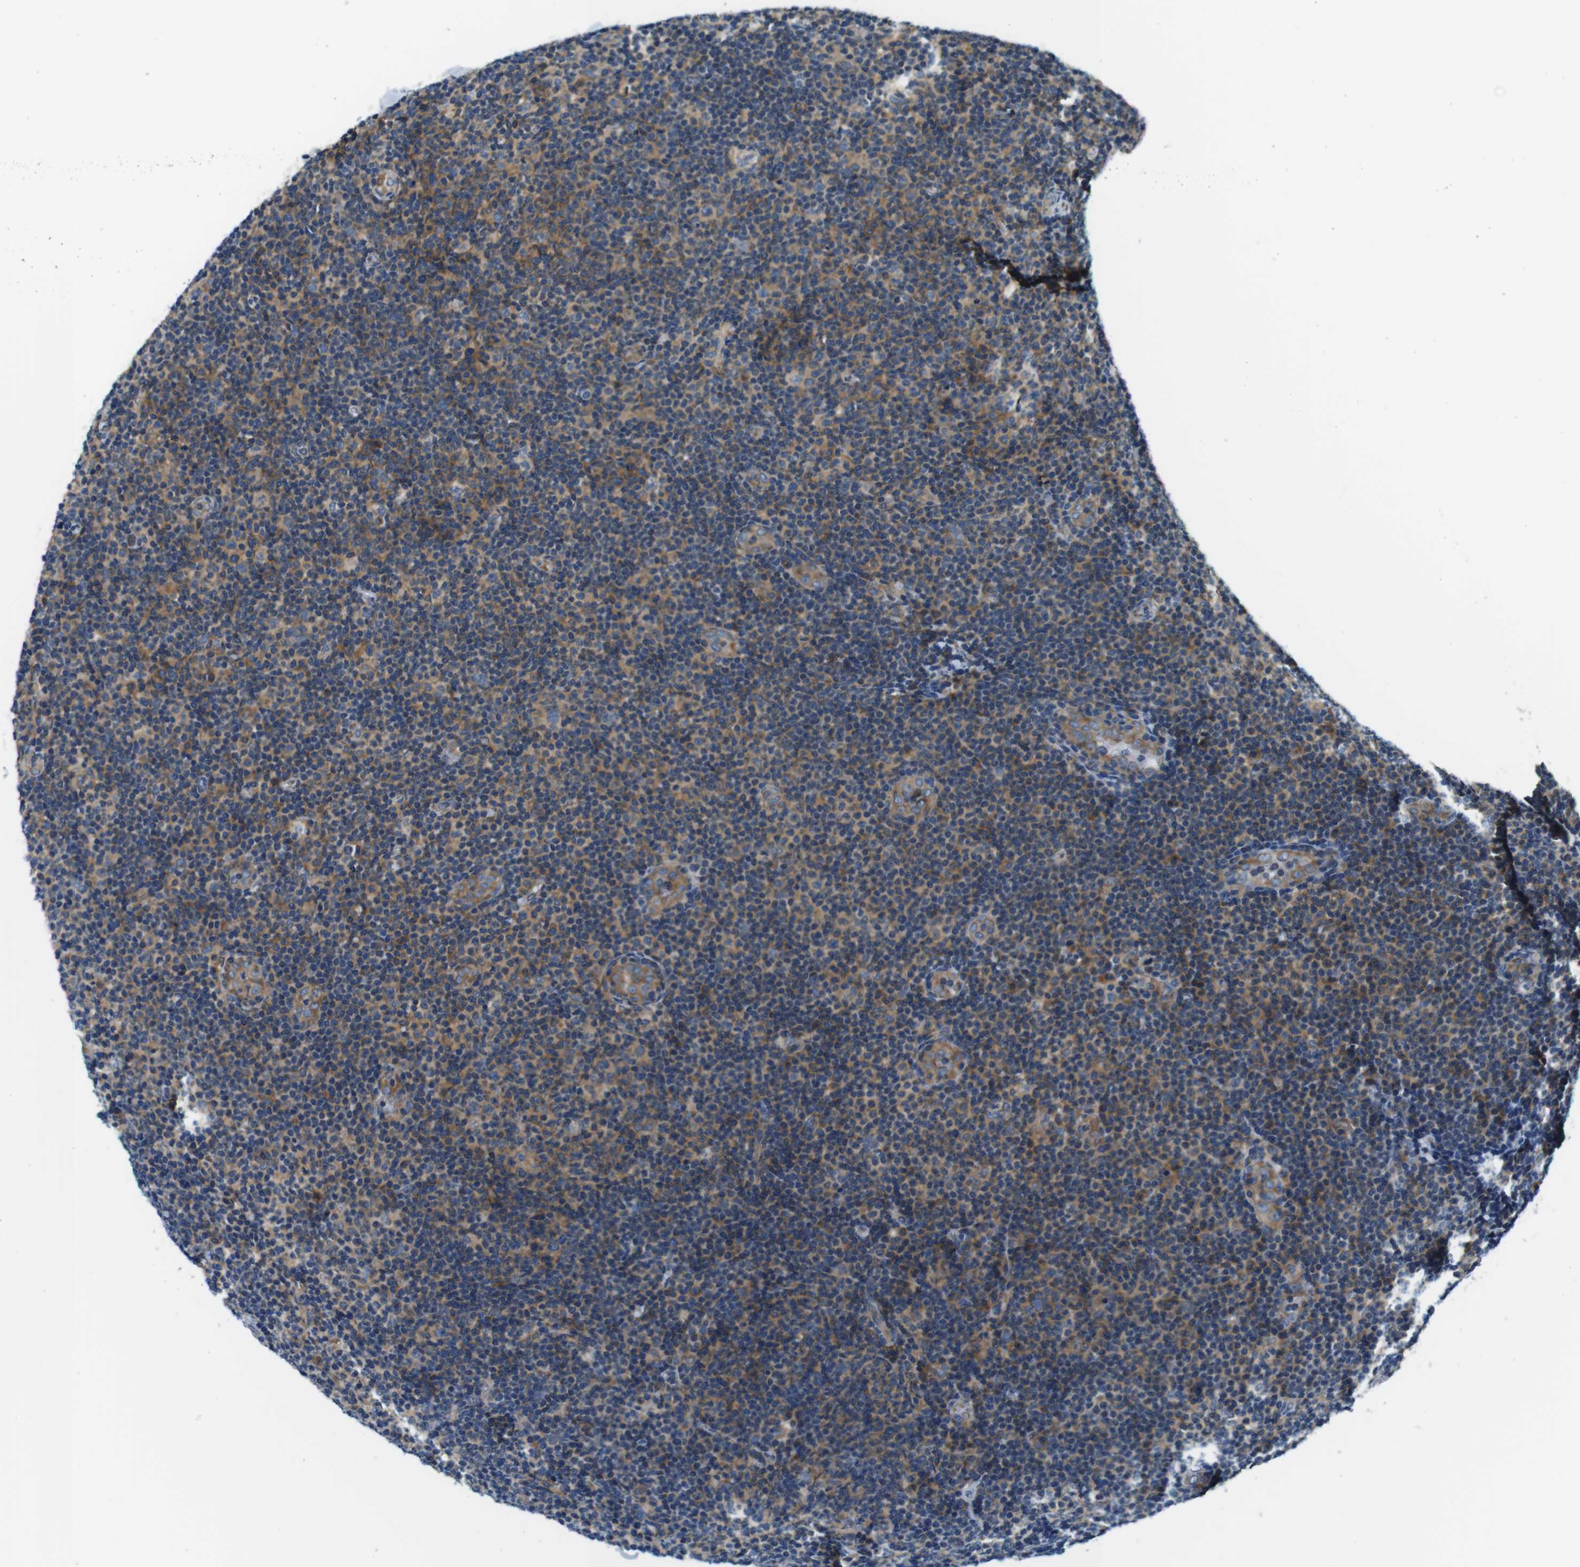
{"staining": {"intensity": "moderate", "quantity": "25%-75%", "location": "cytoplasmic/membranous"}, "tissue": "lymphoma", "cell_type": "Tumor cells", "image_type": "cancer", "snomed": [{"axis": "morphology", "description": "Malignant lymphoma, non-Hodgkin's type, Low grade"}, {"axis": "topography", "description": "Lymph node"}], "caption": "Lymphoma tissue shows moderate cytoplasmic/membranous expression in about 25%-75% of tumor cells, visualized by immunohistochemistry. (Brightfield microscopy of DAB IHC at high magnification).", "gene": "EIF2B5", "patient": {"sex": "male", "age": 83}}